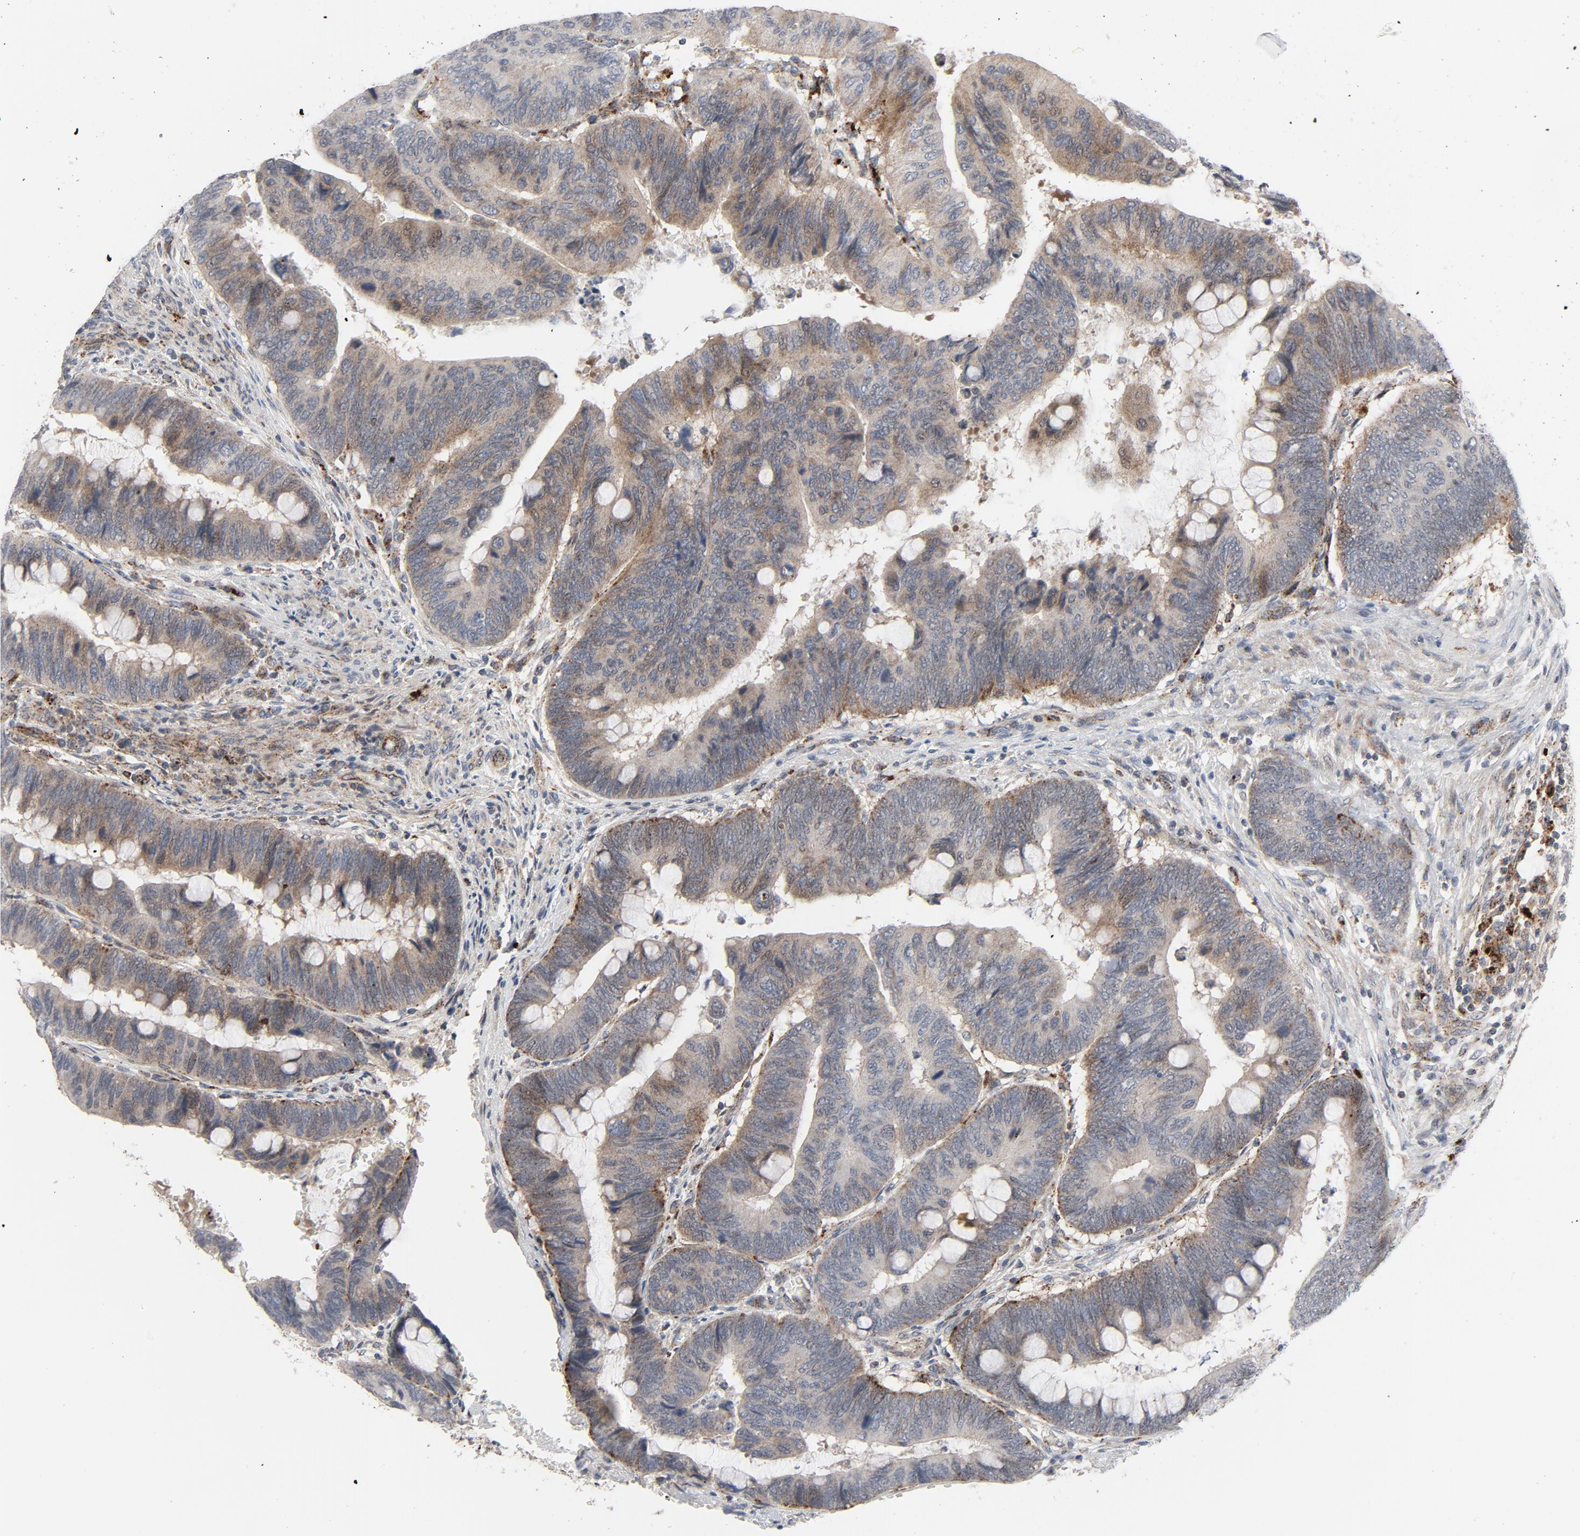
{"staining": {"intensity": "moderate", "quantity": ">75%", "location": "cytoplasmic/membranous"}, "tissue": "colorectal cancer", "cell_type": "Tumor cells", "image_type": "cancer", "snomed": [{"axis": "morphology", "description": "Normal tissue, NOS"}, {"axis": "morphology", "description": "Adenocarcinoma, NOS"}, {"axis": "topography", "description": "Rectum"}], "caption": "IHC (DAB) staining of human adenocarcinoma (colorectal) demonstrates moderate cytoplasmic/membranous protein staining in approximately >75% of tumor cells.", "gene": "AKT2", "patient": {"sex": "male", "age": 92}}